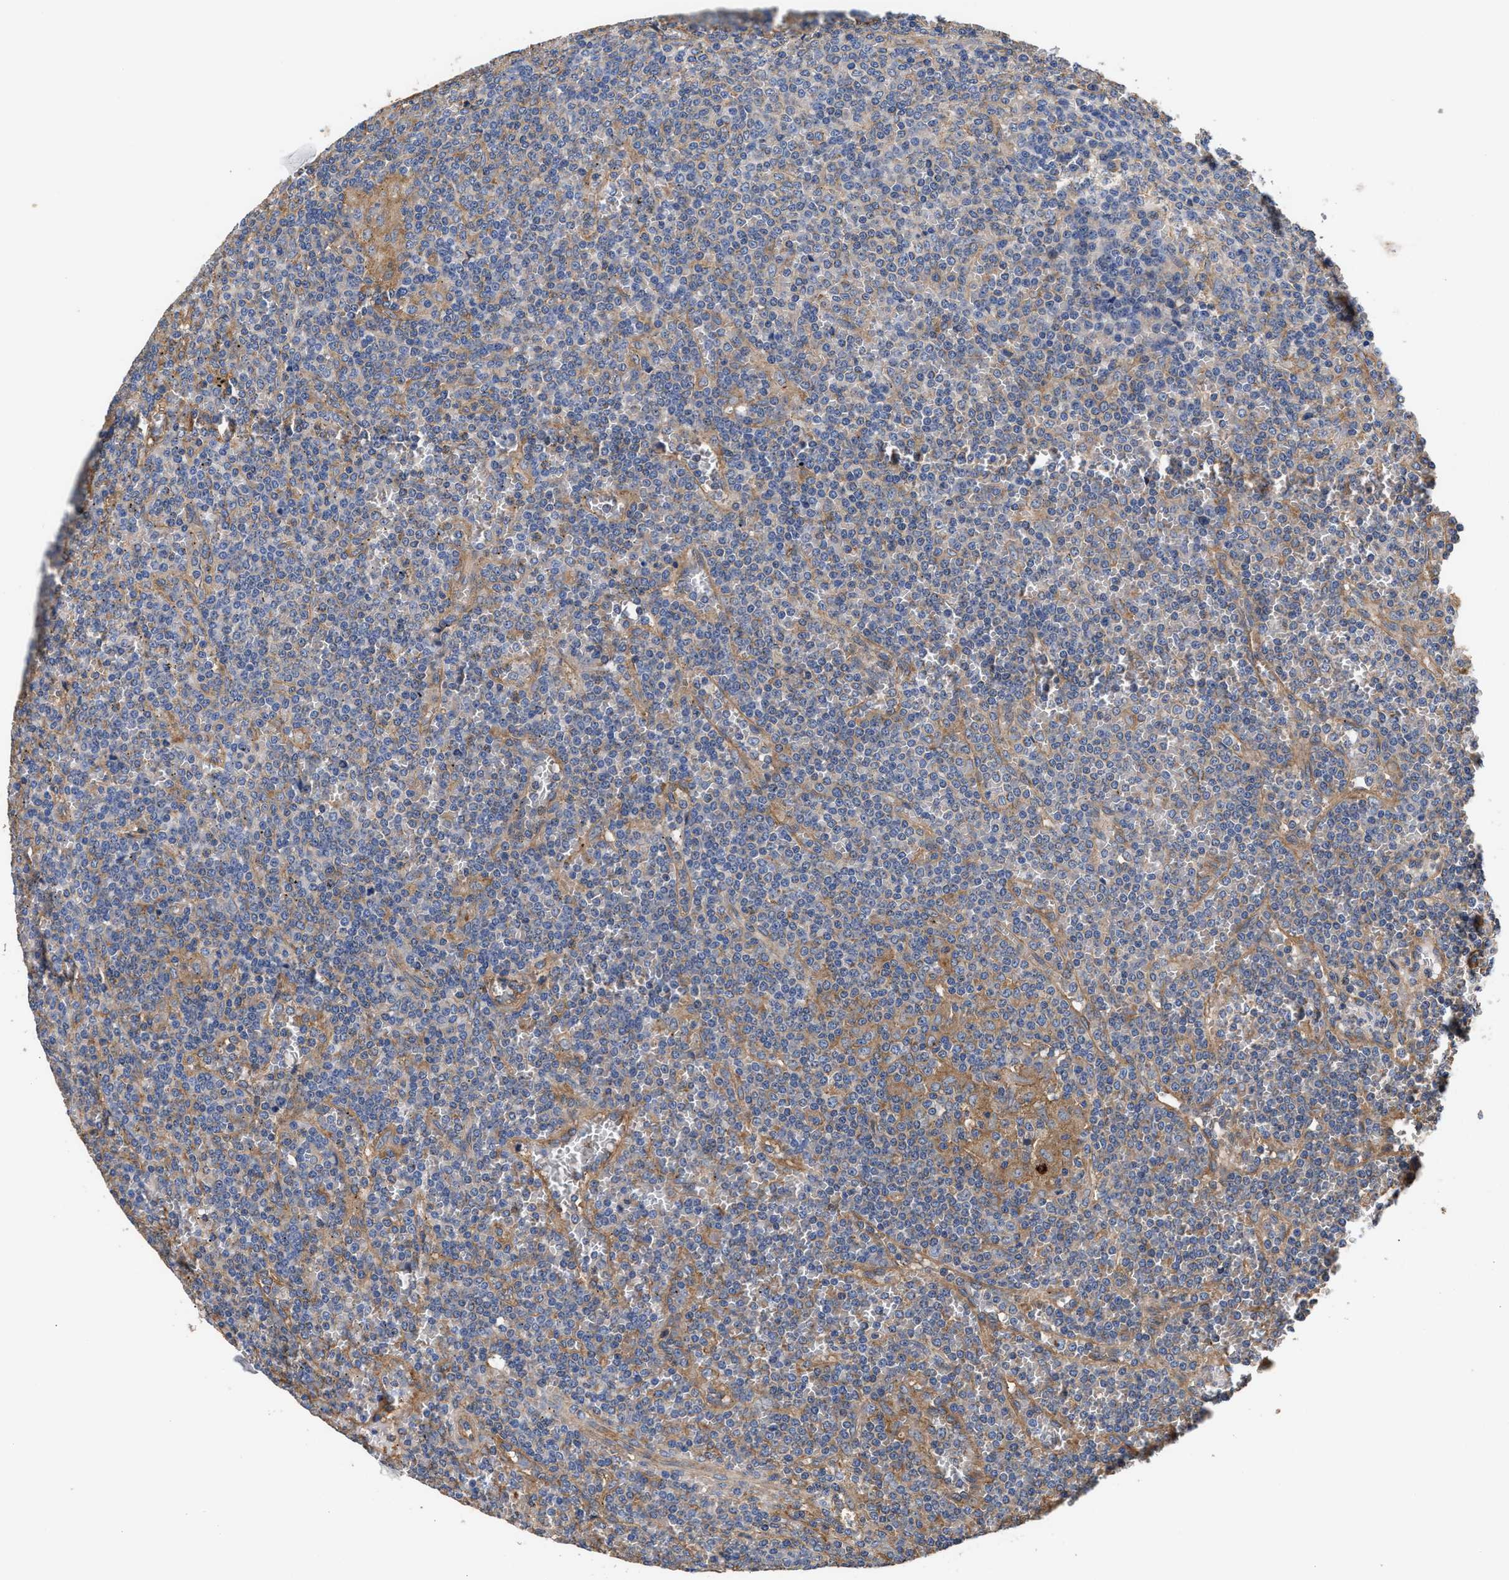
{"staining": {"intensity": "weak", "quantity": "<25%", "location": "cytoplasmic/membranous"}, "tissue": "lymphoma", "cell_type": "Tumor cells", "image_type": "cancer", "snomed": [{"axis": "morphology", "description": "Malignant lymphoma, non-Hodgkin's type, Low grade"}, {"axis": "topography", "description": "Spleen"}], "caption": "High power microscopy histopathology image of an IHC micrograph of lymphoma, revealing no significant expression in tumor cells.", "gene": "KLB", "patient": {"sex": "female", "age": 19}}